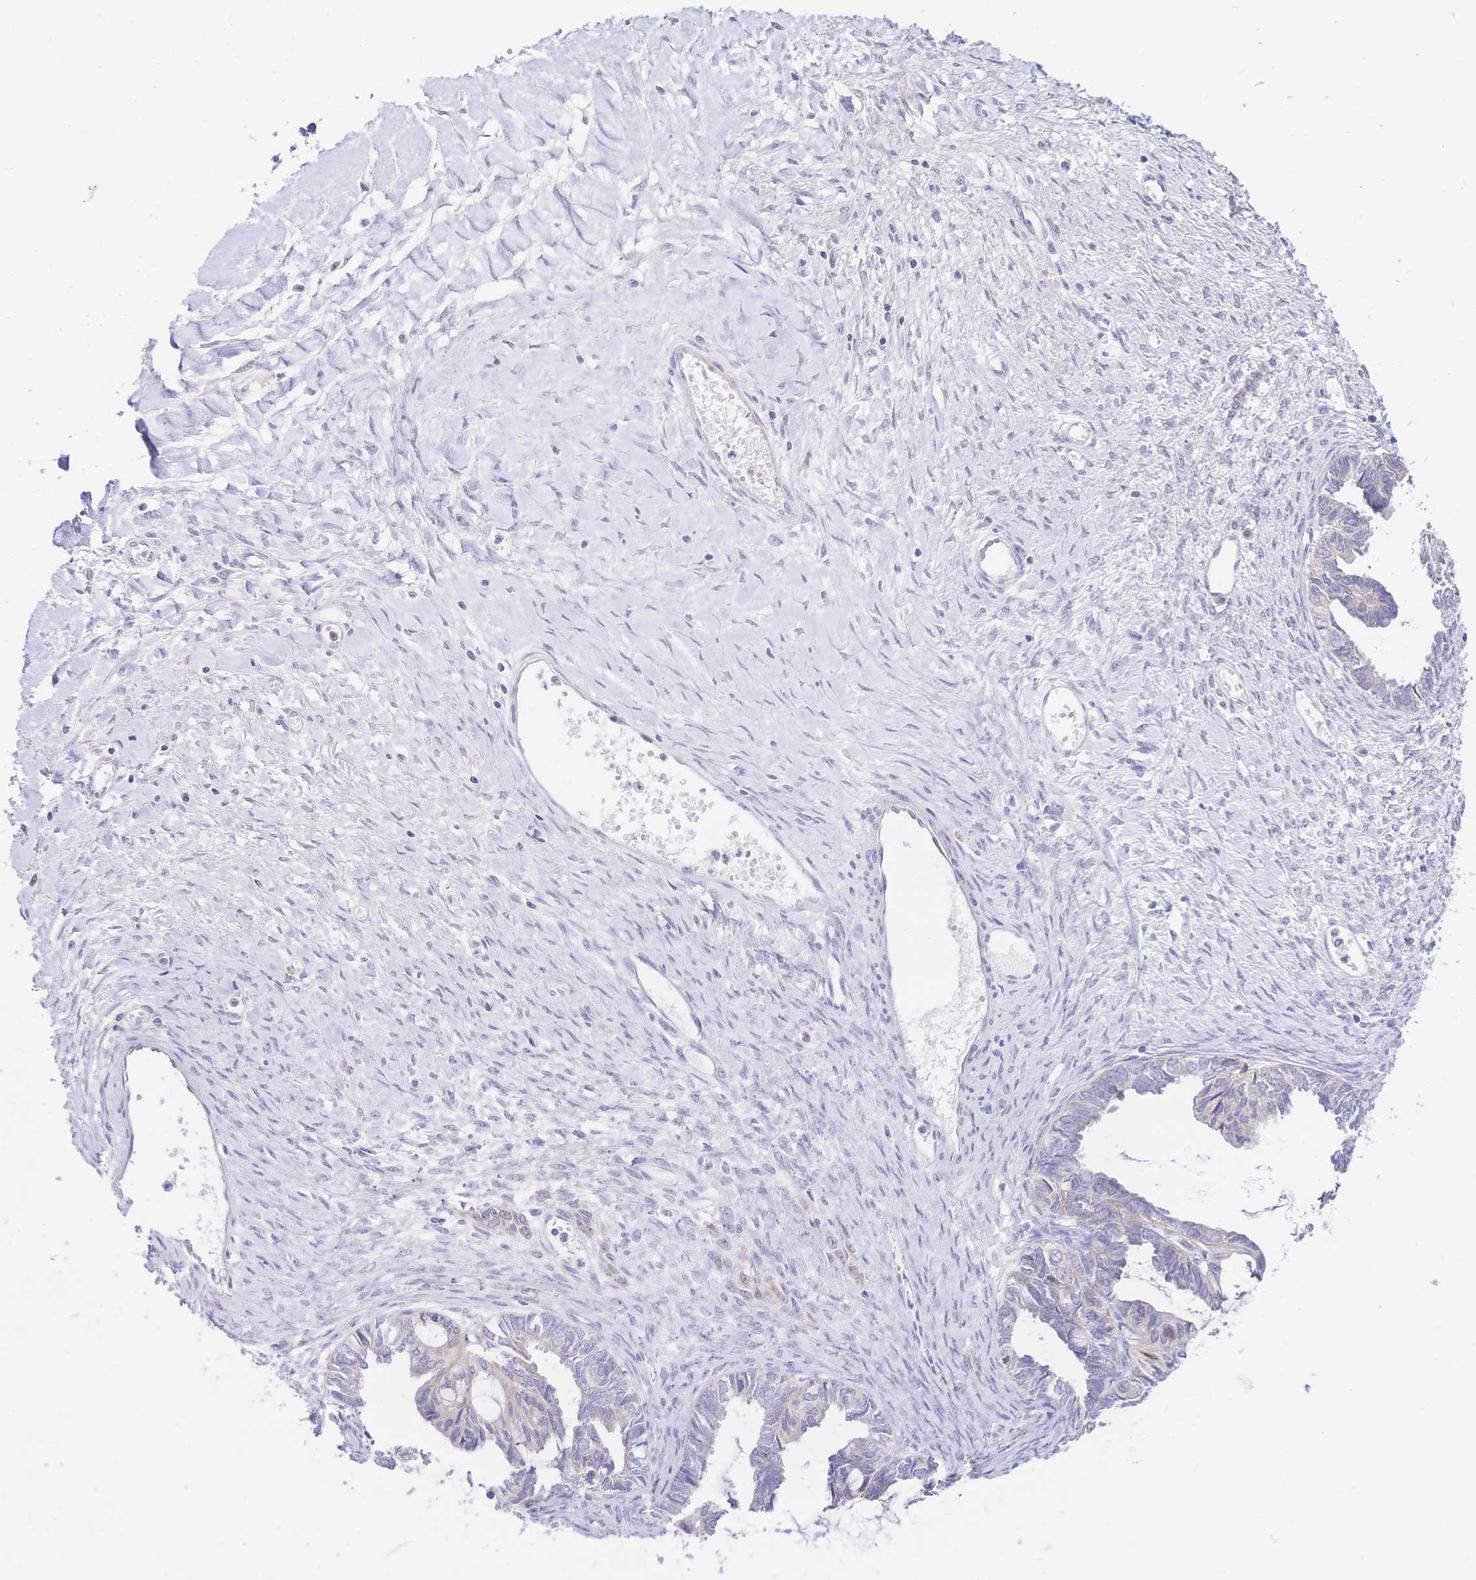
{"staining": {"intensity": "negative", "quantity": "none", "location": "none"}, "tissue": "ovarian cancer", "cell_type": "Tumor cells", "image_type": "cancer", "snomed": [{"axis": "morphology", "description": "Cystadenocarcinoma, mucinous, NOS"}, {"axis": "topography", "description": "Ovary"}], "caption": "Mucinous cystadenocarcinoma (ovarian) was stained to show a protein in brown. There is no significant expression in tumor cells.", "gene": "CLEC18B", "patient": {"sex": "female", "age": 61}}